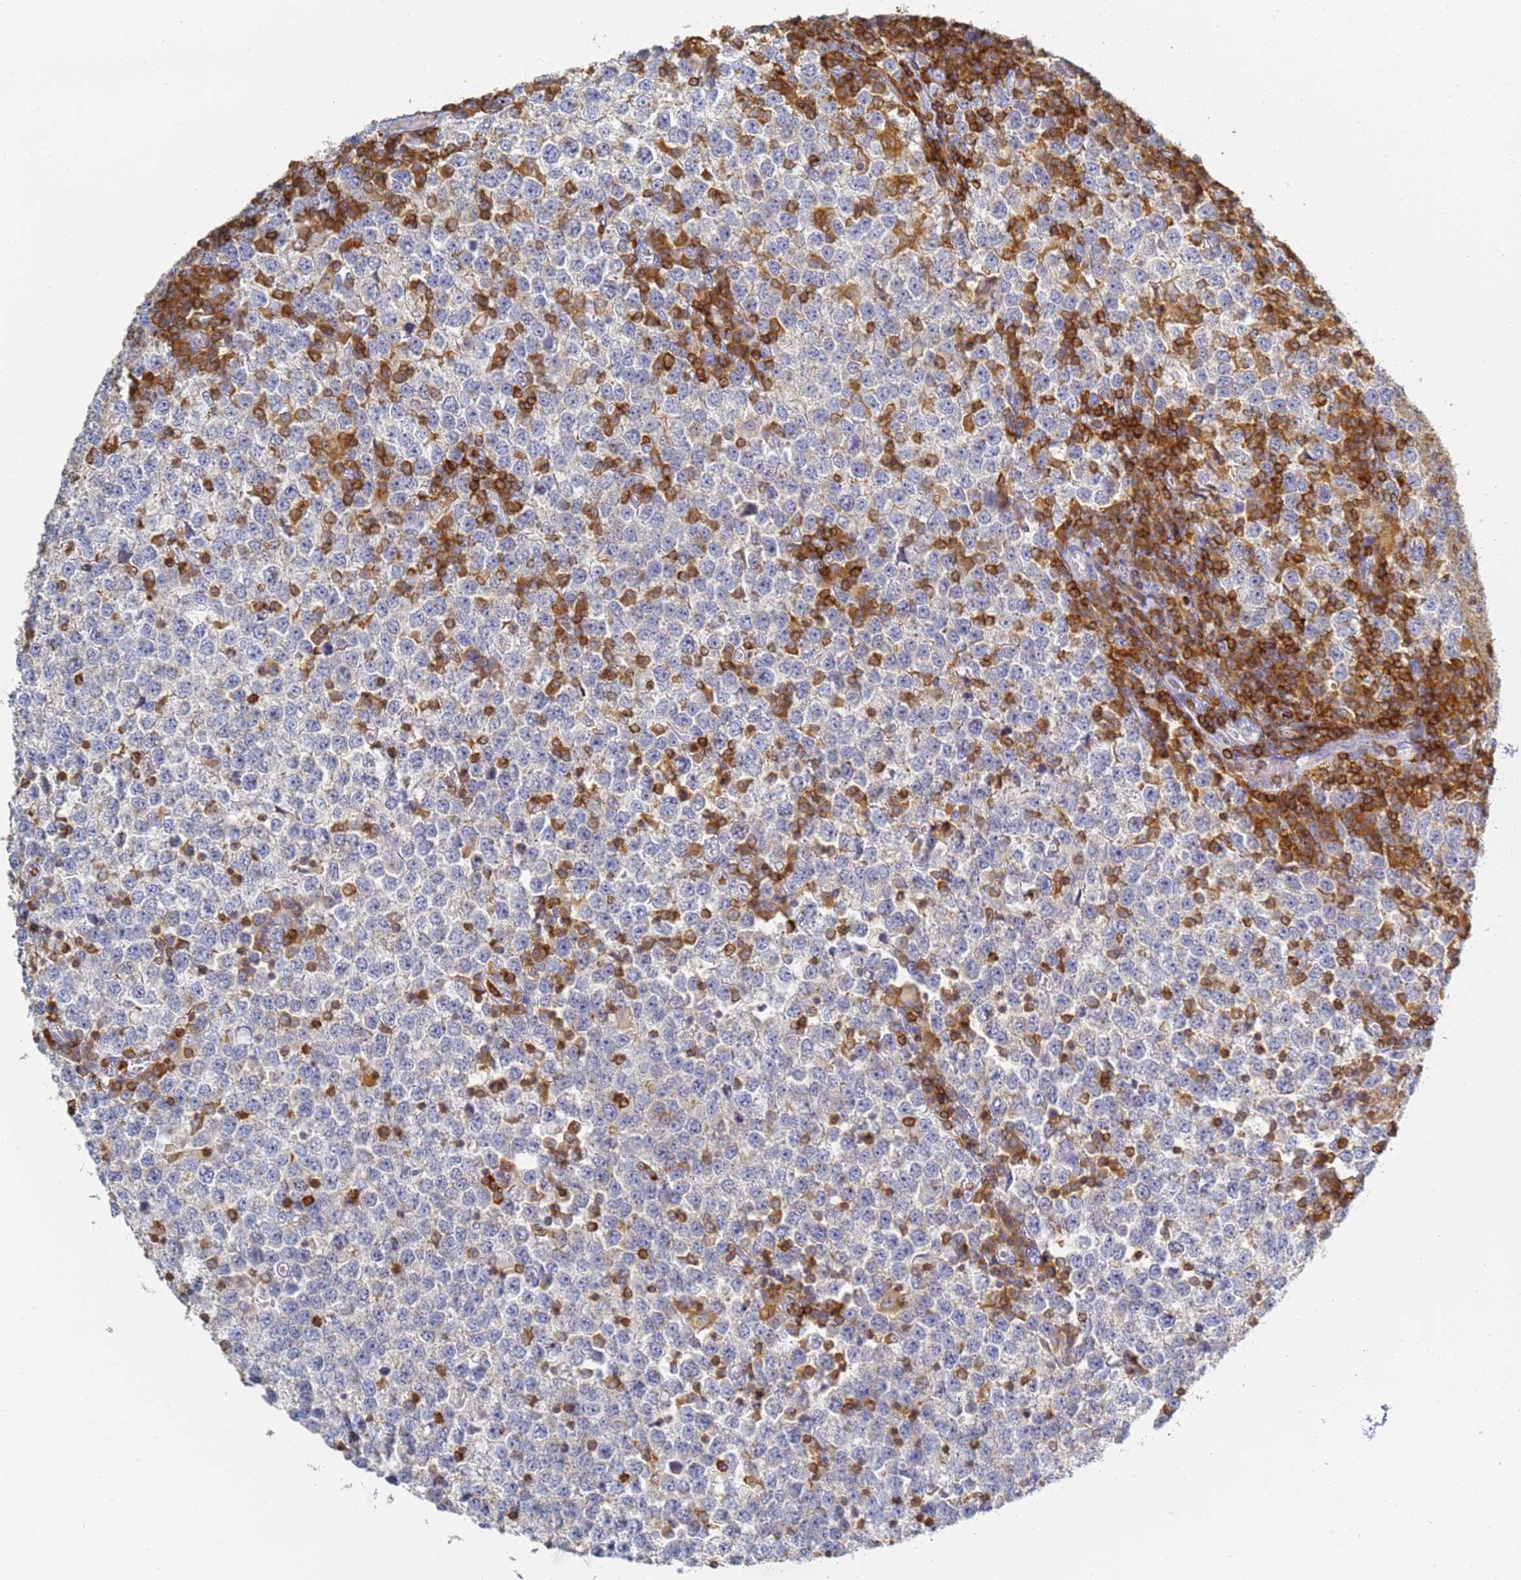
{"staining": {"intensity": "negative", "quantity": "none", "location": "none"}, "tissue": "testis cancer", "cell_type": "Tumor cells", "image_type": "cancer", "snomed": [{"axis": "morphology", "description": "Seminoma, NOS"}, {"axis": "topography", "description": "Testis"}], "caption": "Tumor cells show no significant protein expression in seminoma (testis).", "gene": "BIN2", "patient": {"sex": "male", "age": 65}}